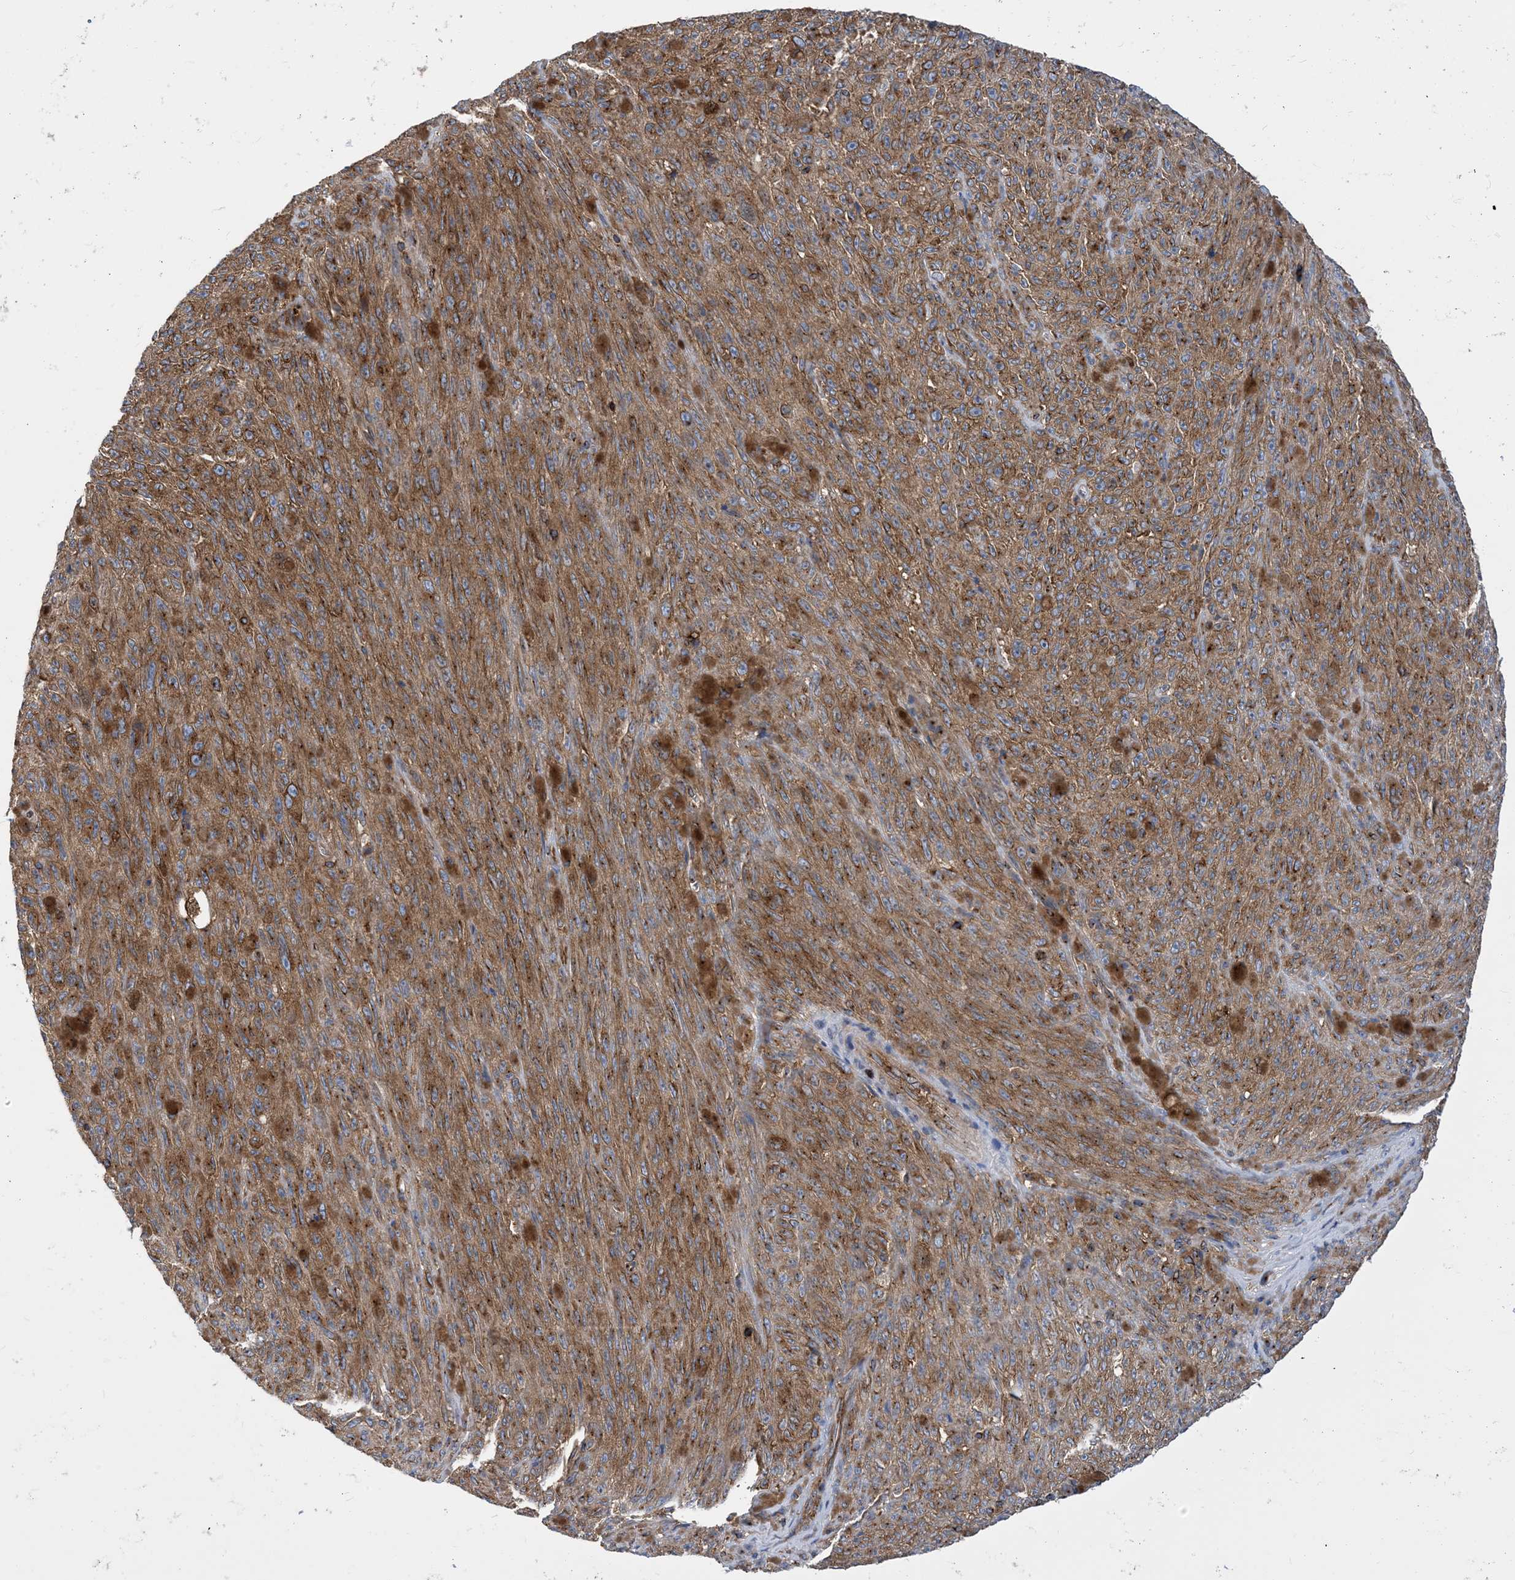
{"staining": {"intensity": "moderate", "quantity": ">75%", "location": "cytoplasmic/membranous"}, "tissue": "melanoma", "cell_type": "Tumor cells", "image_type": "cancer", "snomed": [{"axis": "morphology", "description": "Malignant melanoma, NOS"}, {"axis": "topography", "description": "Skin"}], "caption": "A photomicrograph of human melanoma stained for a protein demonstrates moderate cytoplasmic/membranous brown staining in tumor cells. (DAB IHC, brown staining for protein, blue staining for nuclei).", "gene": "DYNC1LI1", "patient": {"sex": "female", "age": 82}}